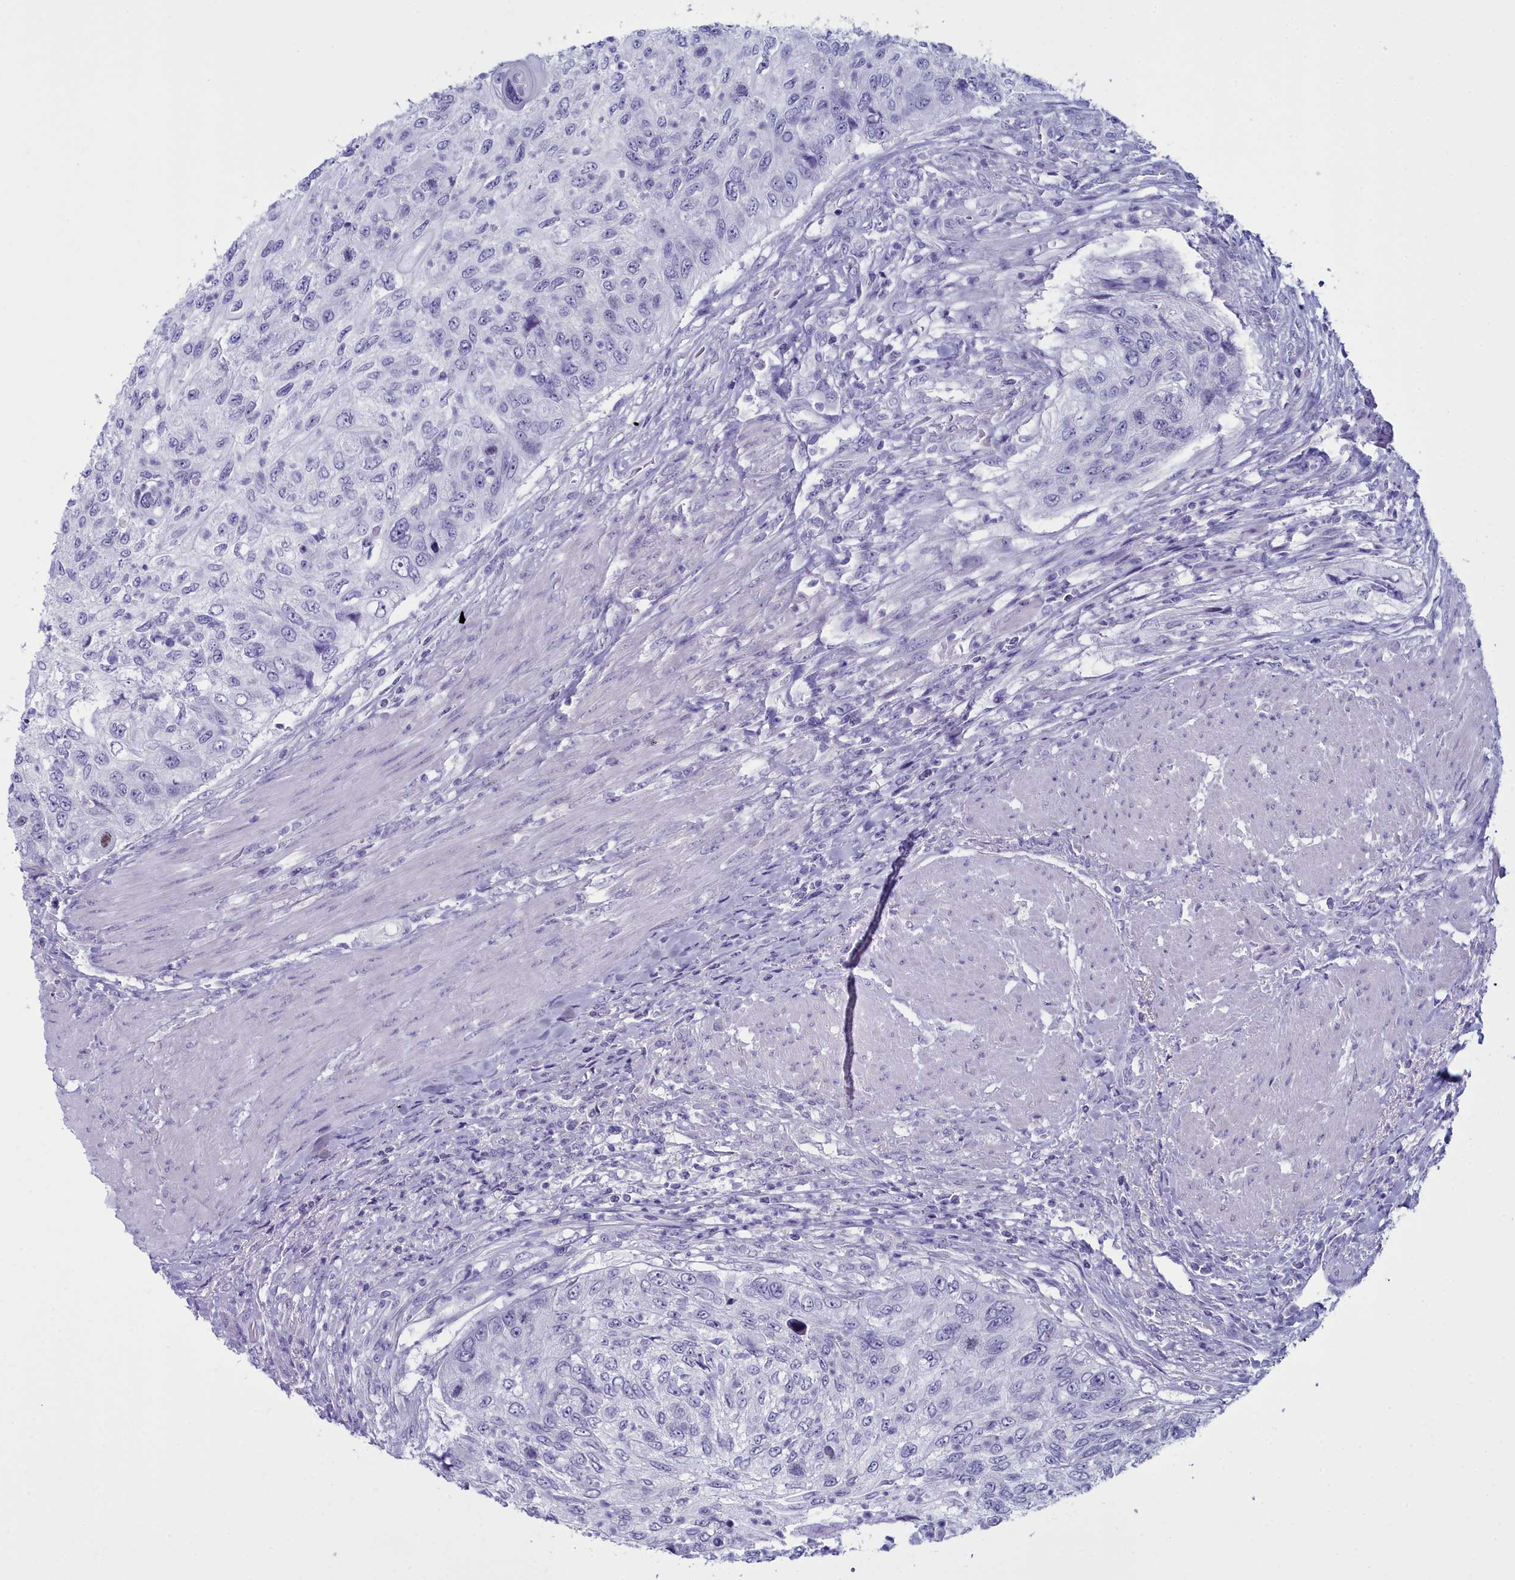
{"staining": {"intensity": "negative", "quantity": "none", "location": "none"}, "tissue": "urothelial cancer", "cell_type": "Tumor cells", "image_type": "cancer", "snomed": [{"axis": "morphology", "description": "Urothelial carcinoma, High grade"}, {"axis": "topography", "description": "Urinary bladder"}], "caption": "Immunohistochemistry (IHC) histopathology image of neoplastic tissue: human high-grade urothelial carcinoma stained with DAB displays no significant protein positivity in tumor cells.", "gene": "MAP6", "patient": {"sex": "female", "age": 60}}